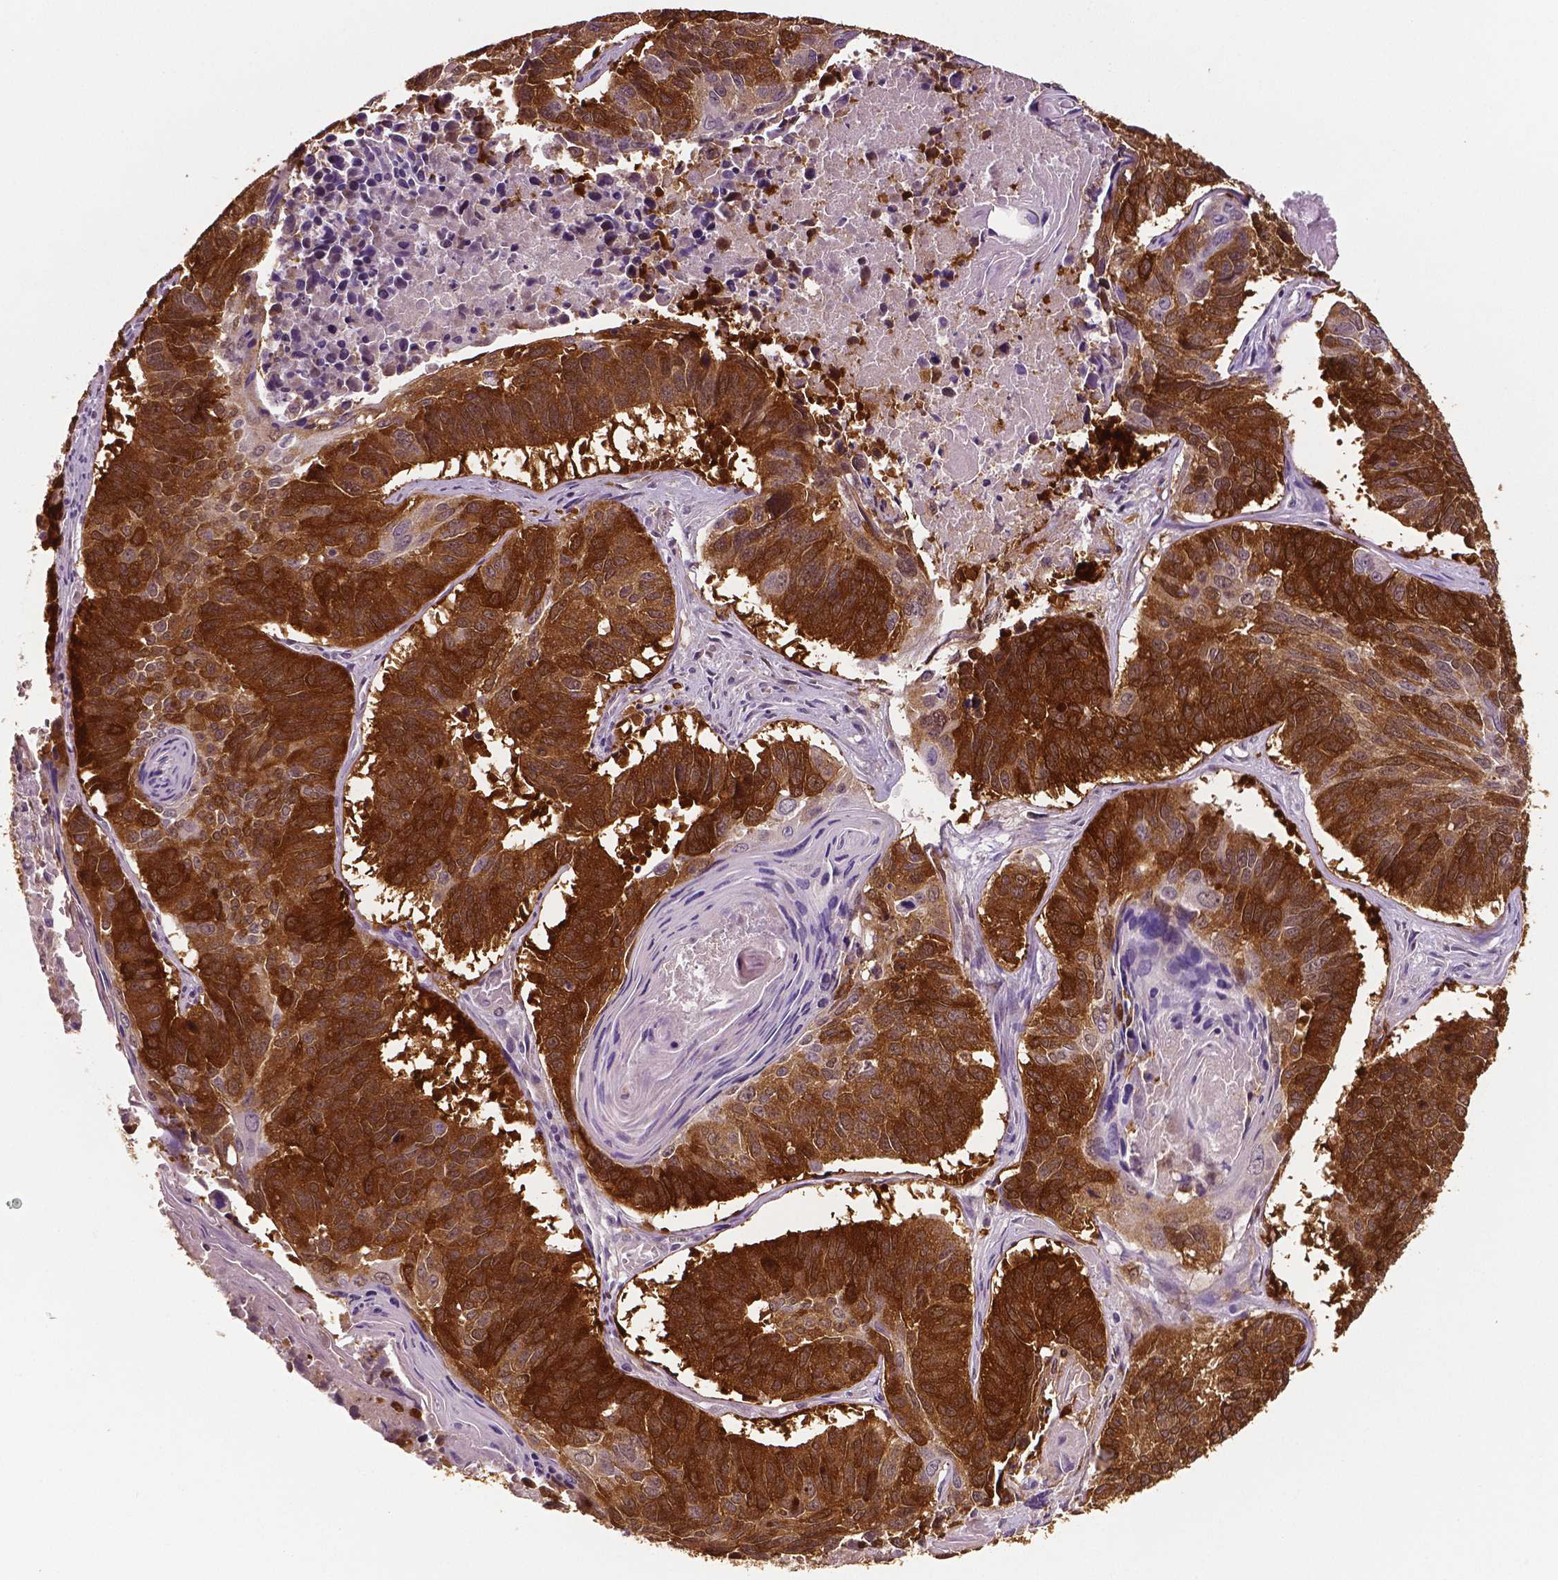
{"staining": {"intensity": "strong", "quantity": ">75%", "location": "cytoplasmic/membranous"}, "tissue": "lung cancer", "cell_type": "Tumor cells", "image_type": "cancer", "snomed": [{"axis": "morphology", "description": "Squamous cell carcinoma, NOS"}, {"axis": "topography", "description": "Lung"}], "caption": "Immunohistochemical staining of human lung cancer (squamous cell carcinoma) demonstrates strong cytoplasmic/membranous protein positivity in about >75% of tumor cells.", "gene": "PHGDH", "patient": {"sex": "male", "age": 73}}